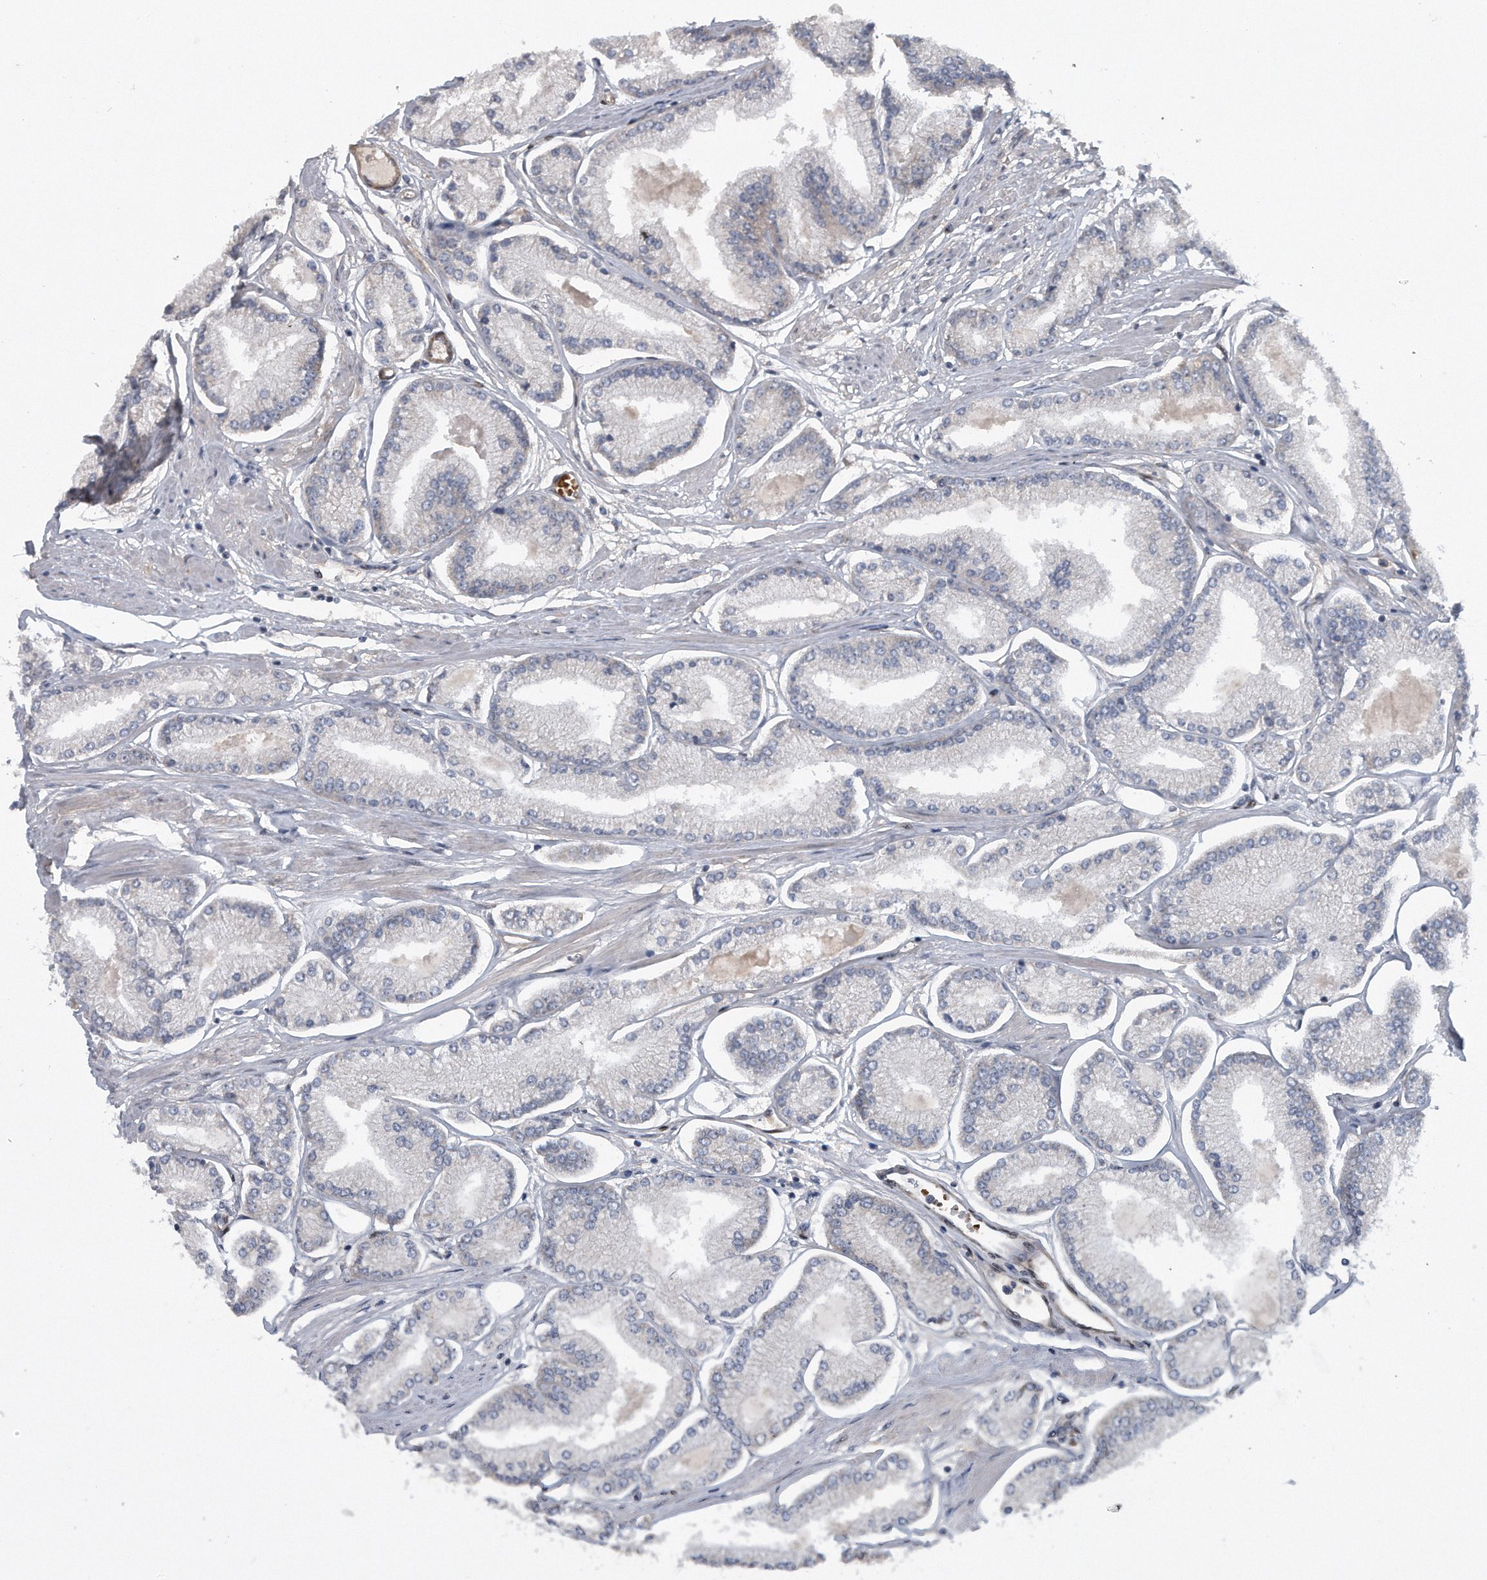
{"staining": {"intensity": "negative", "quantity": "none", "location": "none"}, "tissue": "prostate cancer", "cell_type": "Tumor cells", "image_type": "cancer", "snomed": [{"axis": "morphology", "description": "Adenocarcinoma, Low grade"}, {"axis": "topography", "description": "Prostate"}], "caption": "This is an immunohistochemistry (IHC) photomicrograph of human prostate cancer (low-grade adenocarcinoma). There is no expression in tumor cells.", "gene": "ZNF79", "patient": {"sex": "male", "age": 52}}